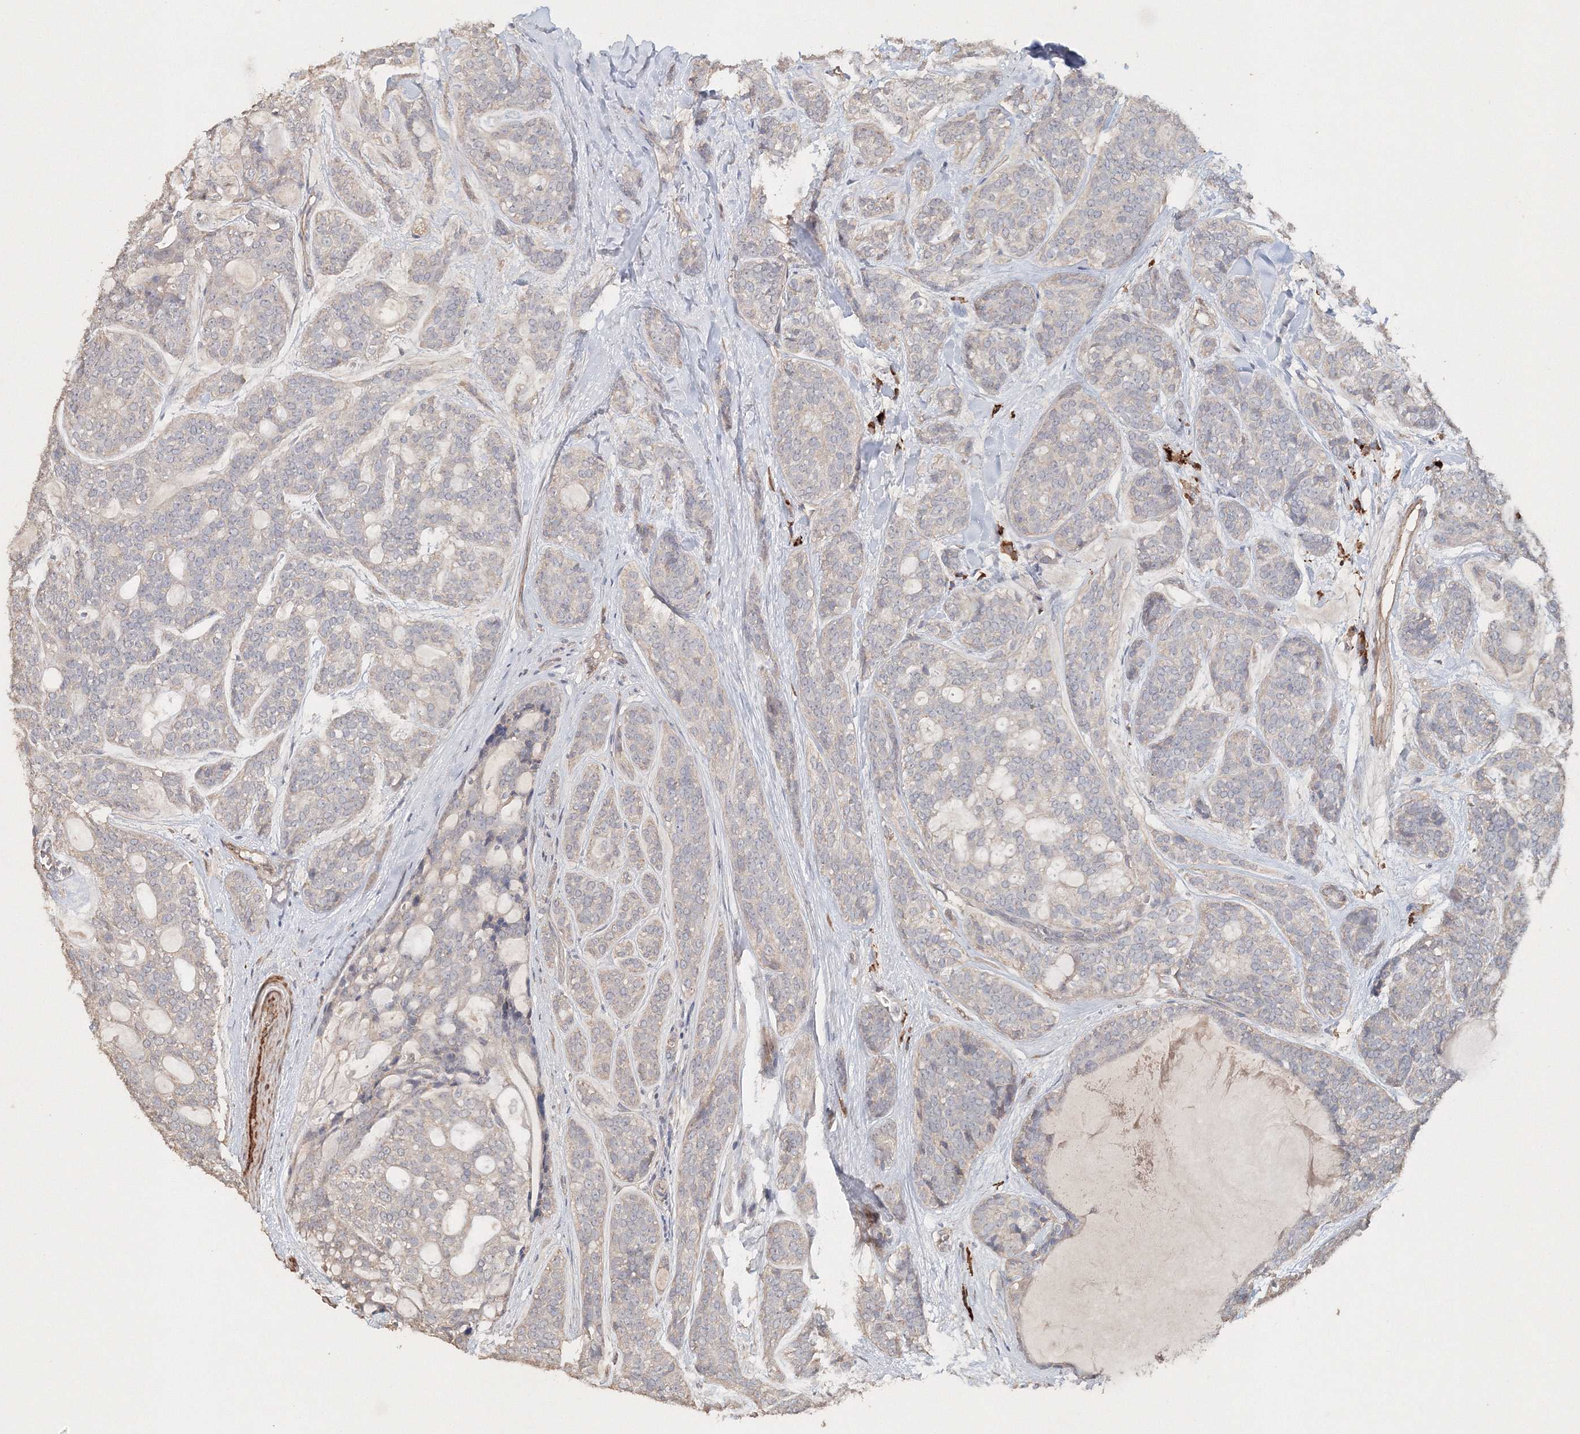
{"staining": {"intensity": "negative", "quantity": "none", "location": "none"}, "tissue": "head and neck cancer", "cell_type": "Tumor cells", "image_type": "cancer", "snomed": [{"axis": "morphology", "description": "Adenocarcinoma, NOS"}, {"axis": "topography", "description": "Head-Neck"}], "caption": "The photomicrograph exhibits no staining of tumor cells in adenocarcinoma (head and neck).", "gene": "NALF2", "patient": {"sex": "male", "age": 66}}